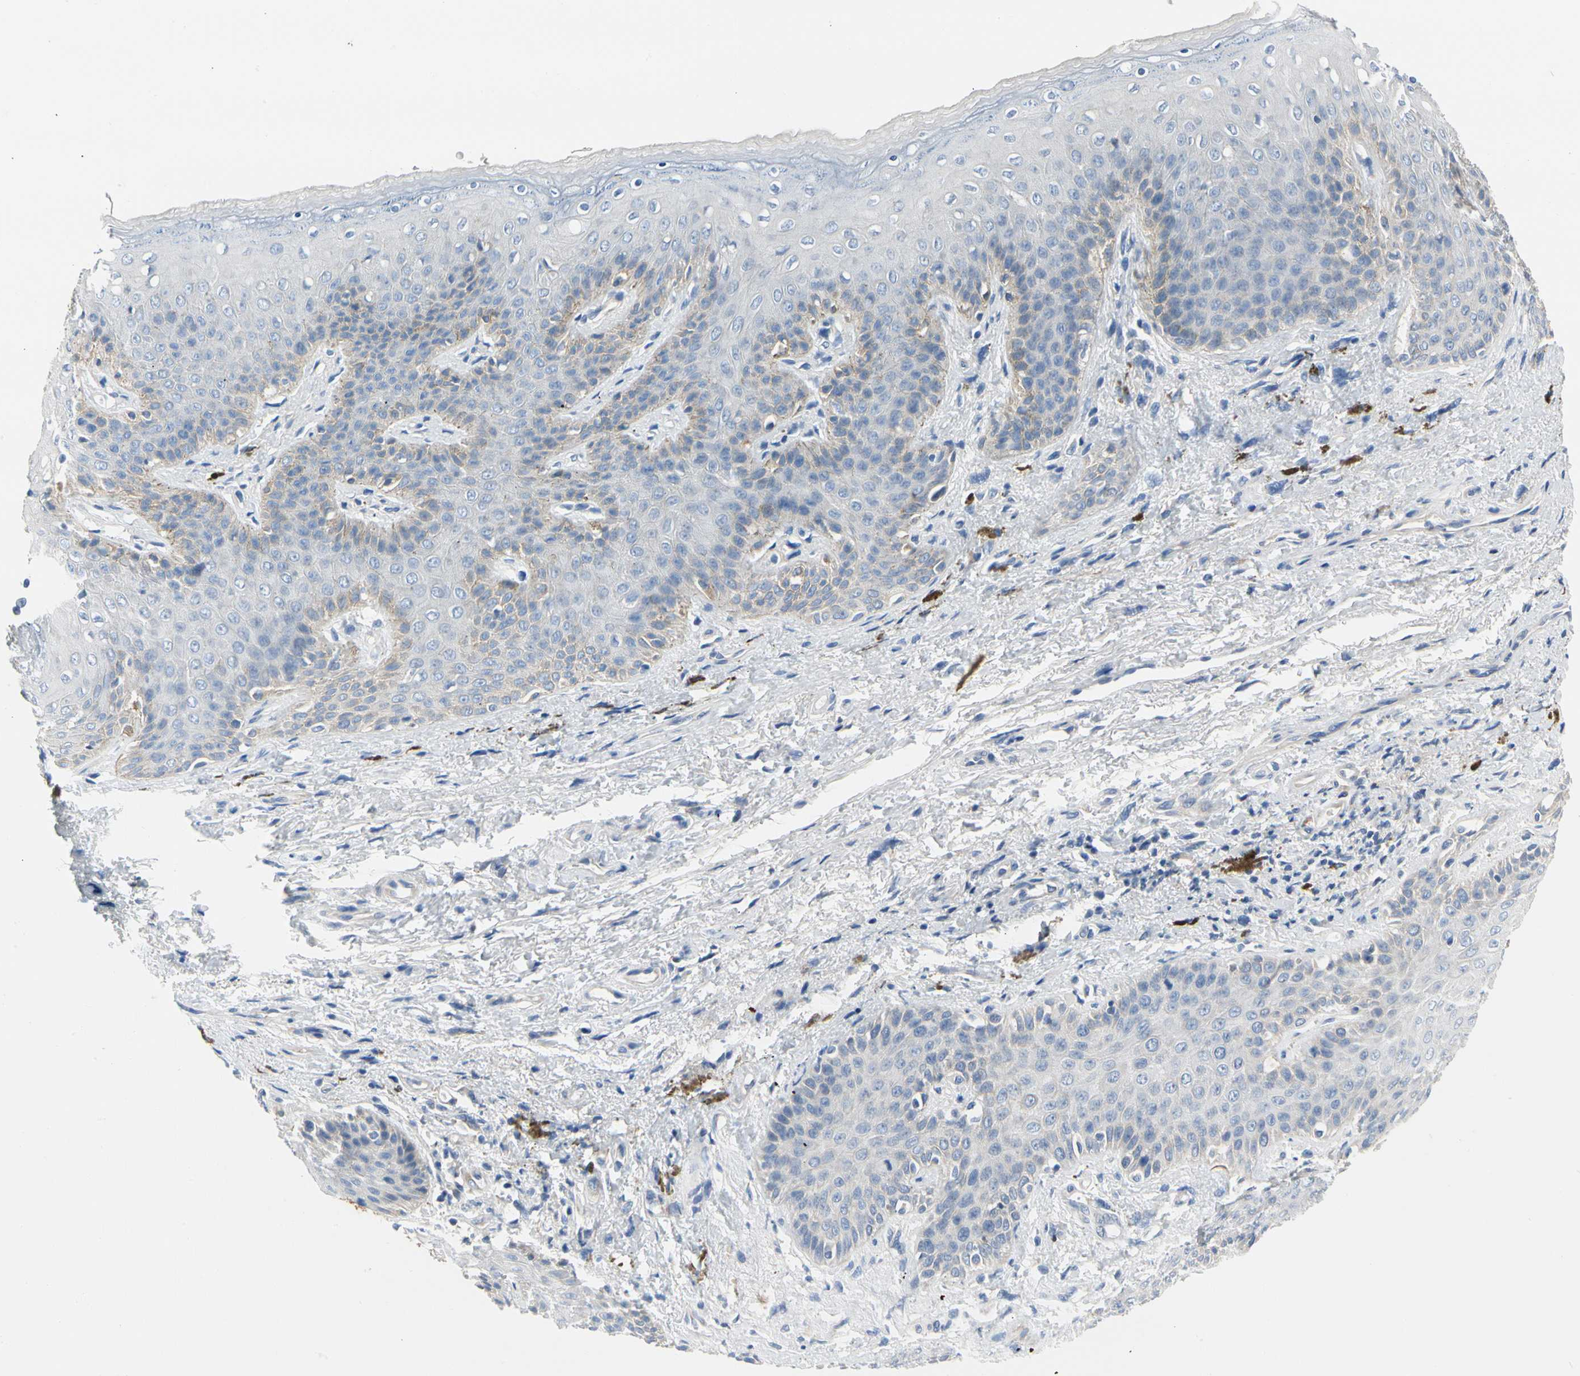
{"staining": {"intensity": "negative", "quantity": "none", "location": "none"}, "tissue": "skin", "cell_type": "Epidermal cells", "image_type": "normal", "snomed": [{"axis": "morphology", "description": "Normal tissue, NOS"}, {"axis": "topography", "description": "Anal"}], "caption": "Immunohistochemistry (IHC) photomicrograph of benign human skin stained for a protein (brown), which displays no expression in epidermal cells.", "gene": "STXBP1", "patient": {"sex": "female", "age": 46}}